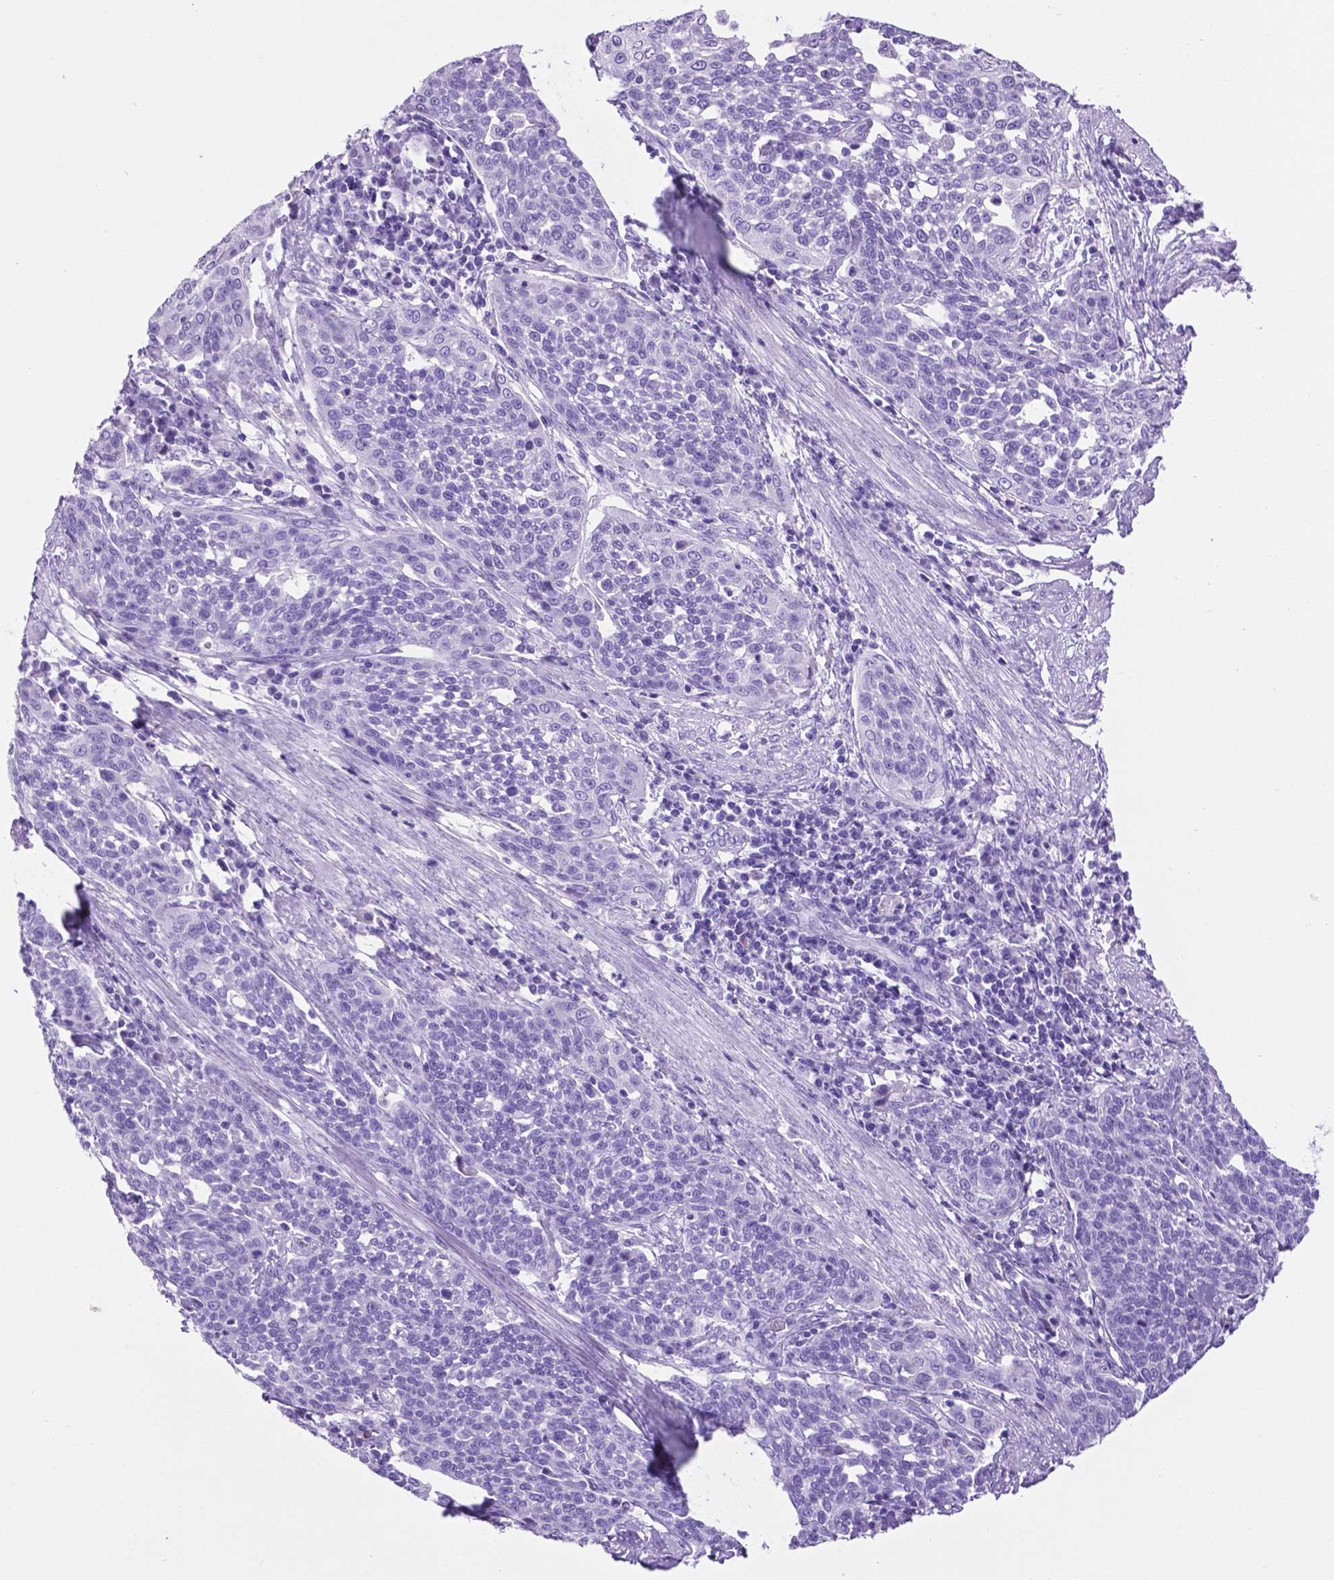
{"staining": {"intensity": "negative", "quantity": "none", "location": "none"}, "tissue": "cervical cancer", "cell_type": "Tumor cells", "image_type": "cancer", "snomed": [{"axis": "morphology", "description": "Squamous cell carcinoma, NOS"}, {"axis": "topography", "description": "Cervix"}], "caption": "This is a photomicrograph of IHC staining of cervical cancer, which shows no staining in tumor cells.", "gene": "C17orf107", "patient": {"sex": "female", "age": 34}}